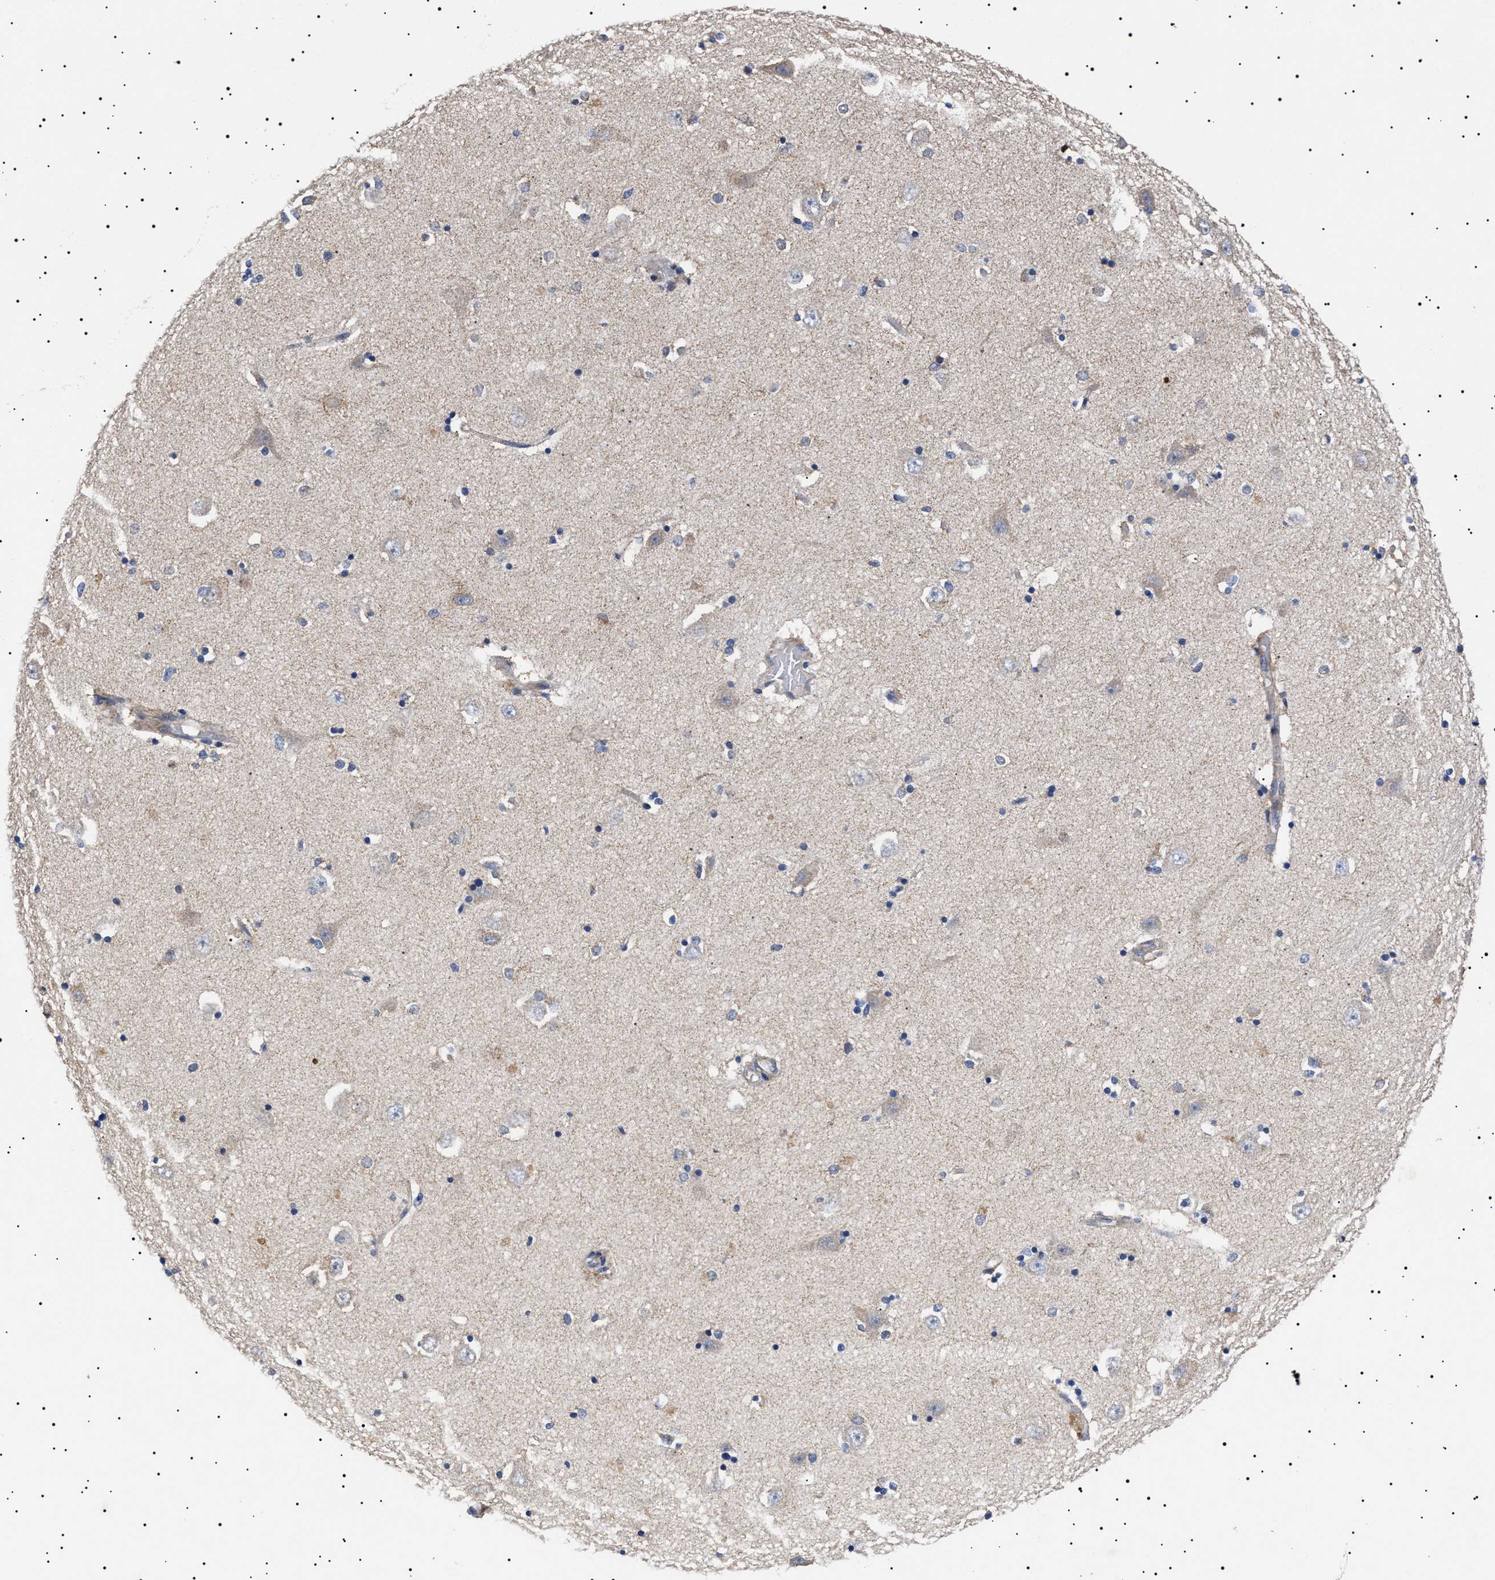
{"staining": {"intensity": "moderate", "quantity": "<25%", "location": "cytoplasmic/membranous"}, "tissue": "hippocampus", "cell_type": "Glial cells", "image_type": "normal", "snomed": [{"axis": "morphology", "description": "Normal tissue, NOS"}, {"axis": "topography", "description": "Hippocampus"}], "caption": "A high-resolution photomicrograph shows immunohistochemistry staining of unremarkable hippocampus, which exhibits moderate cytoplasmic/membranous expression in about <25% of glial cells. The protein of interest is stained brown, and the nuclei are stained in blue (DAB (3,3'-diaminobenzidine) IHC with brightfield microscopy, high magnification).", "gene": "RAB34", "patient": {"sex": "male", "age": 45}}